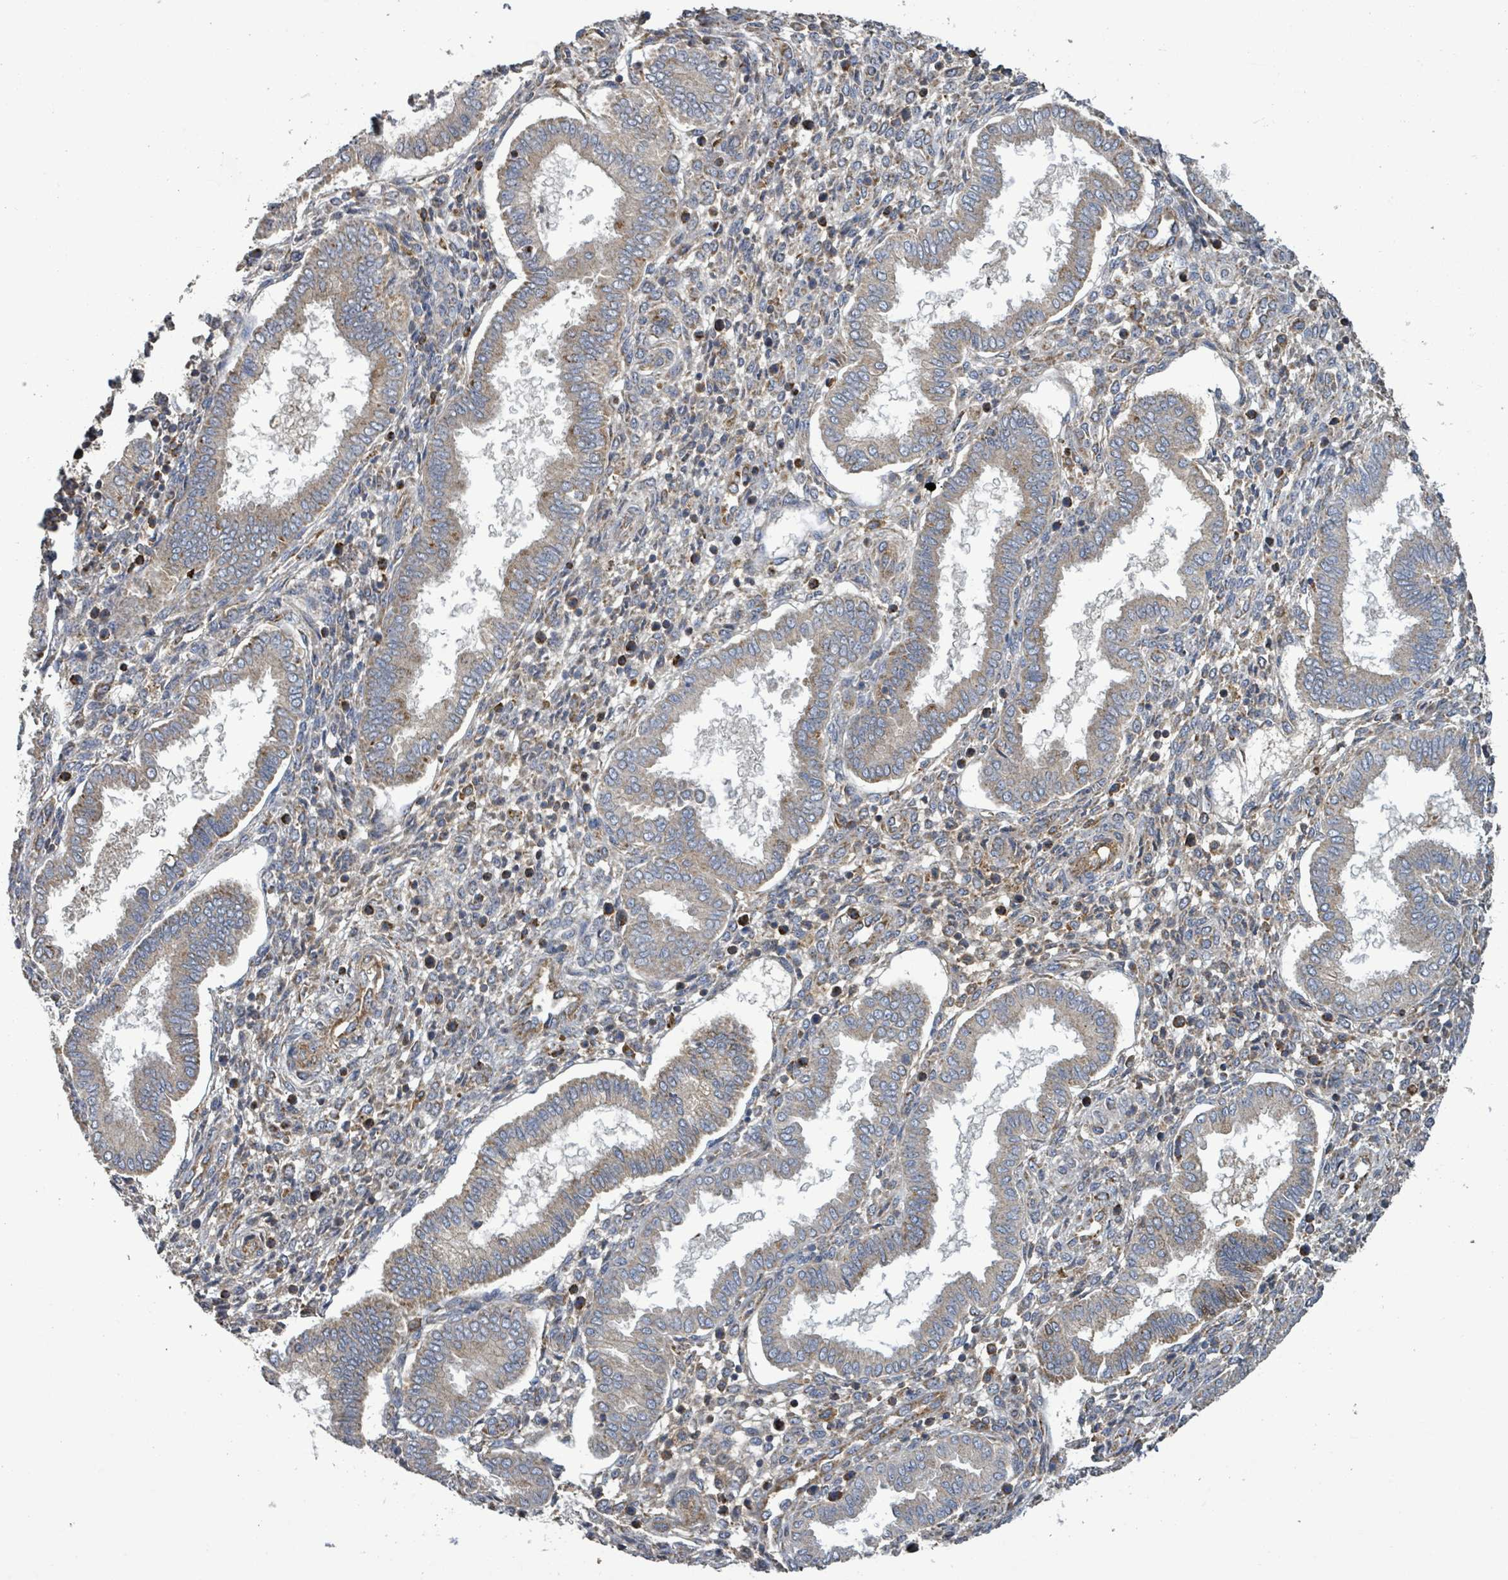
{"staining": {"intensity": "weak", "quantity": "25%-75%", "location": "cytoplasmic/membranous"}, "tissue": "endometrium", "cell_type": "Cells in endometrial stroma", "image_type": "normal", "snomed": [{"axis": "morphology", "description": "Normal tissue, NOS"}, {"axis": "topography", "description": "Endometrium"}], "caption": "Cells in endometrial stroma exhibit weak cytoplasmic/membranous expression in approximately 25%-75% of cells in unremarkable endometrium. The staining is performed using DAB brown chromogen to label protein expression. The nuclei are counter-stained blue using hematoxylin.", "gene": "PLAAT1", "patient": {"sex": "female", "age": 24}}